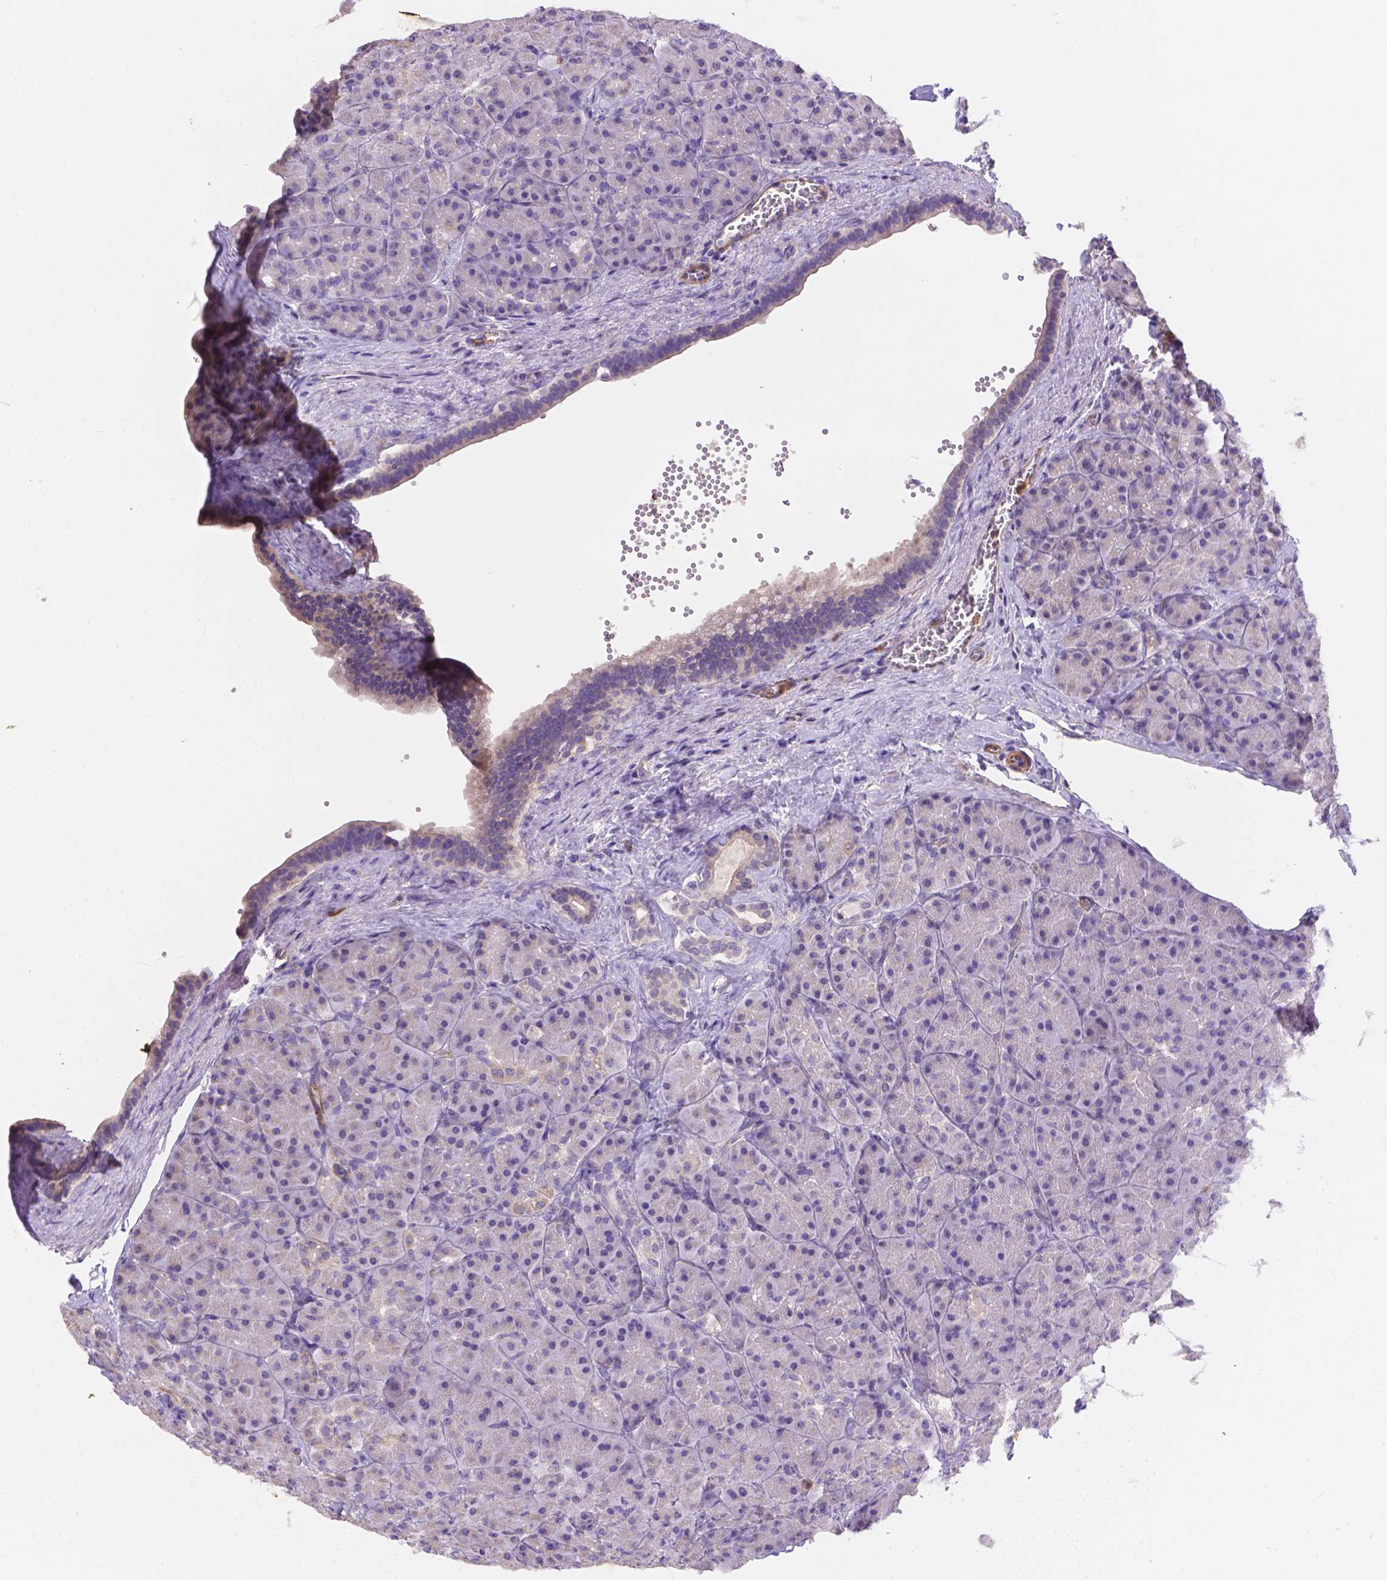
{"staining": {"intensity": "negative", "quantity": "none", "location": "none"}, "tissue": "pancreas", "cell_type": "Exocrine glandular cells", "image_type": "normal", "snomed": [{"axis": "morphology", "description": "Normal tissue, NOS"}, {"axis": "topography", "description": "Pancreas"}], "caption": "Exocrine glandular cells are negative for brown protein staining in benign pancreas.", "gene": "NXPE2", "patient": {"sex": "male", "age": 57}}